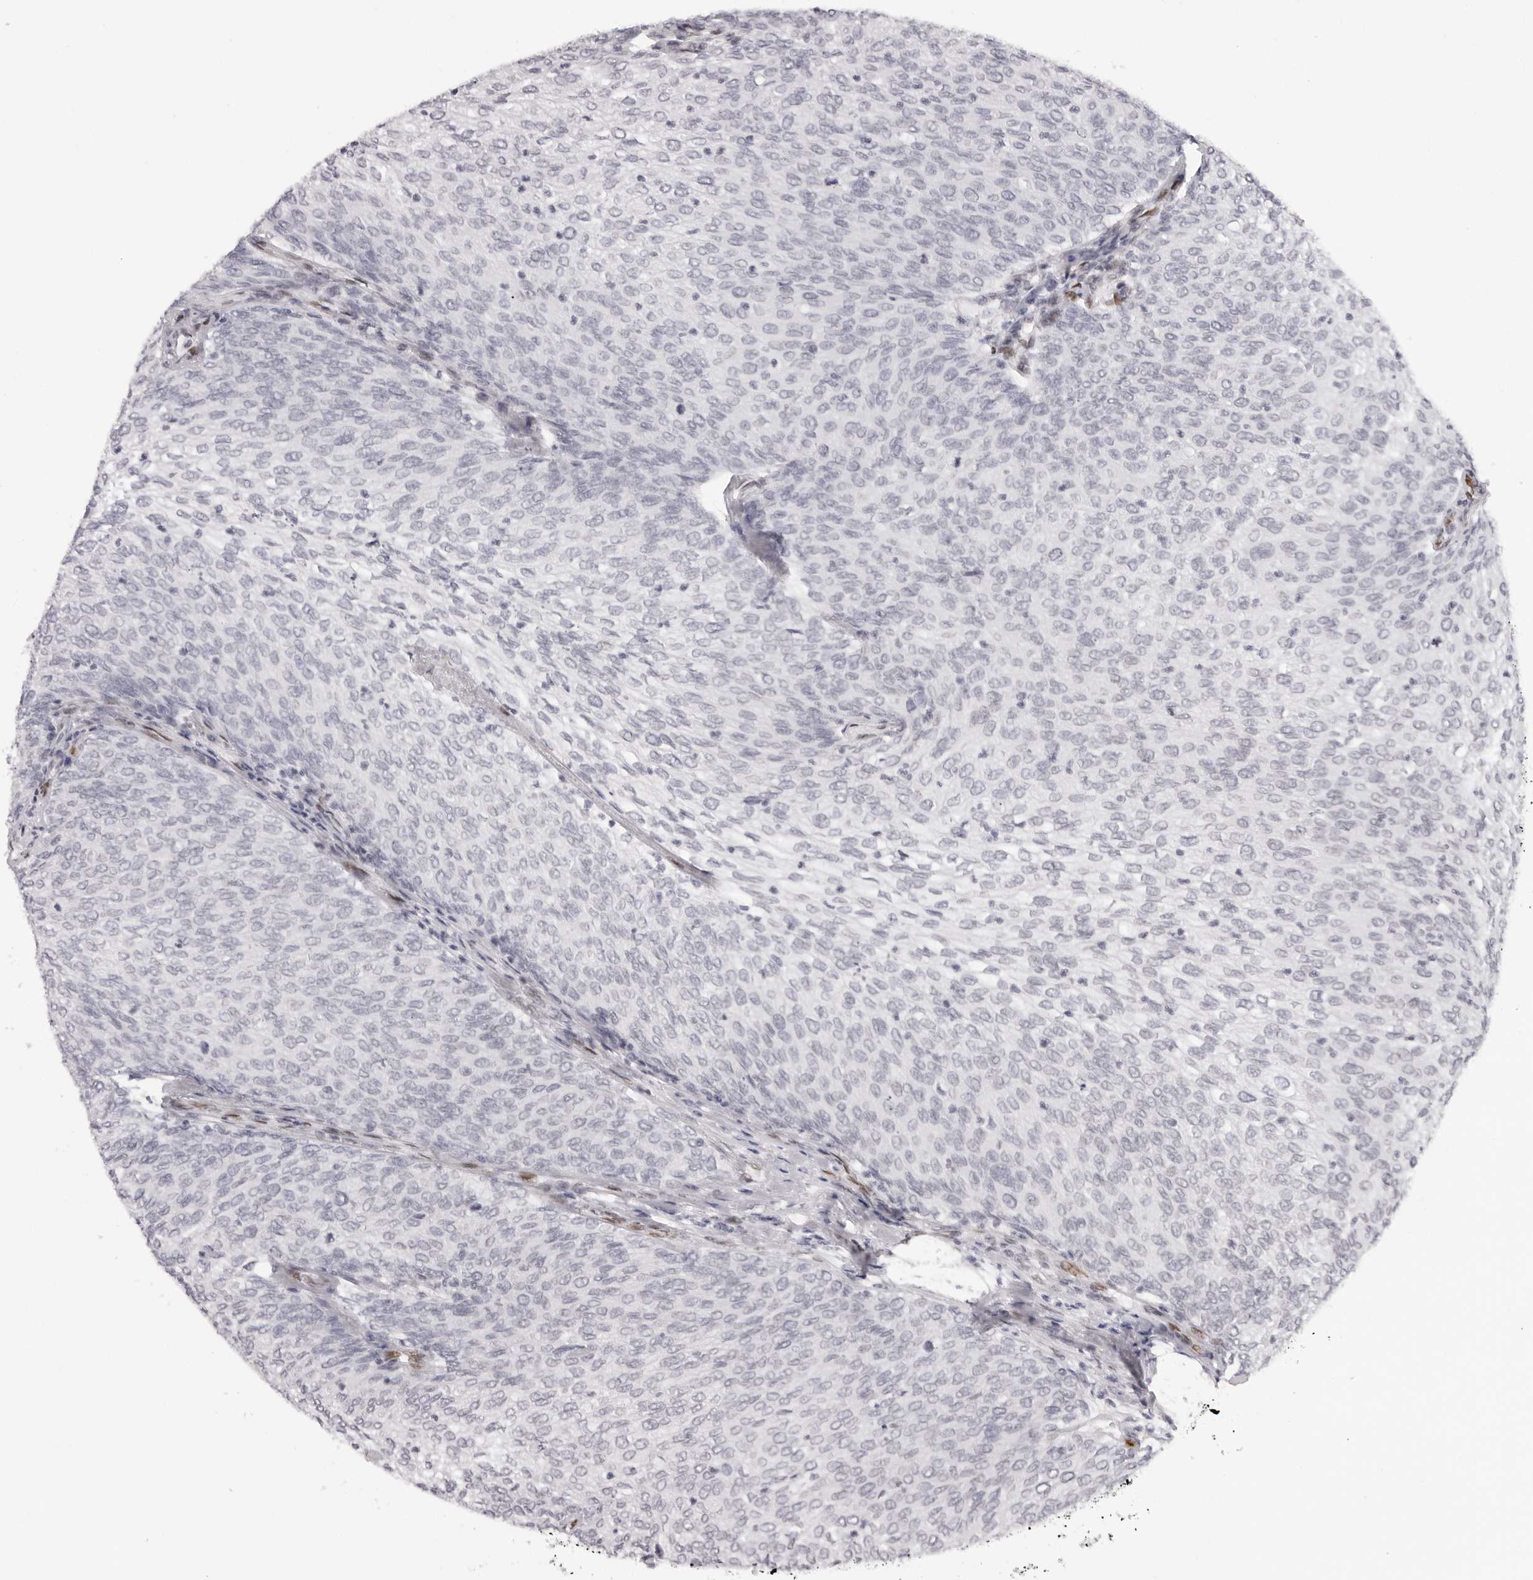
{"staining": {"intensity": "negative", "quantity": "none", "location": "none"}, "tissue": "urothelial cancer", "cell_type": "Tumor cells", "image_type": "cancer", "snomed": [{"axis": "morphology", "description": "Urothelial carcinoma, Low grade"}, {"axis": "topography", "description": "Urinary bladder"}], "caption": "A photomicrograph of urothelial cancer stained for a protein reveals no brown staining in tumor cells.", "gene": "MAFK", "patient": {"sex": "female", "age": 79}}